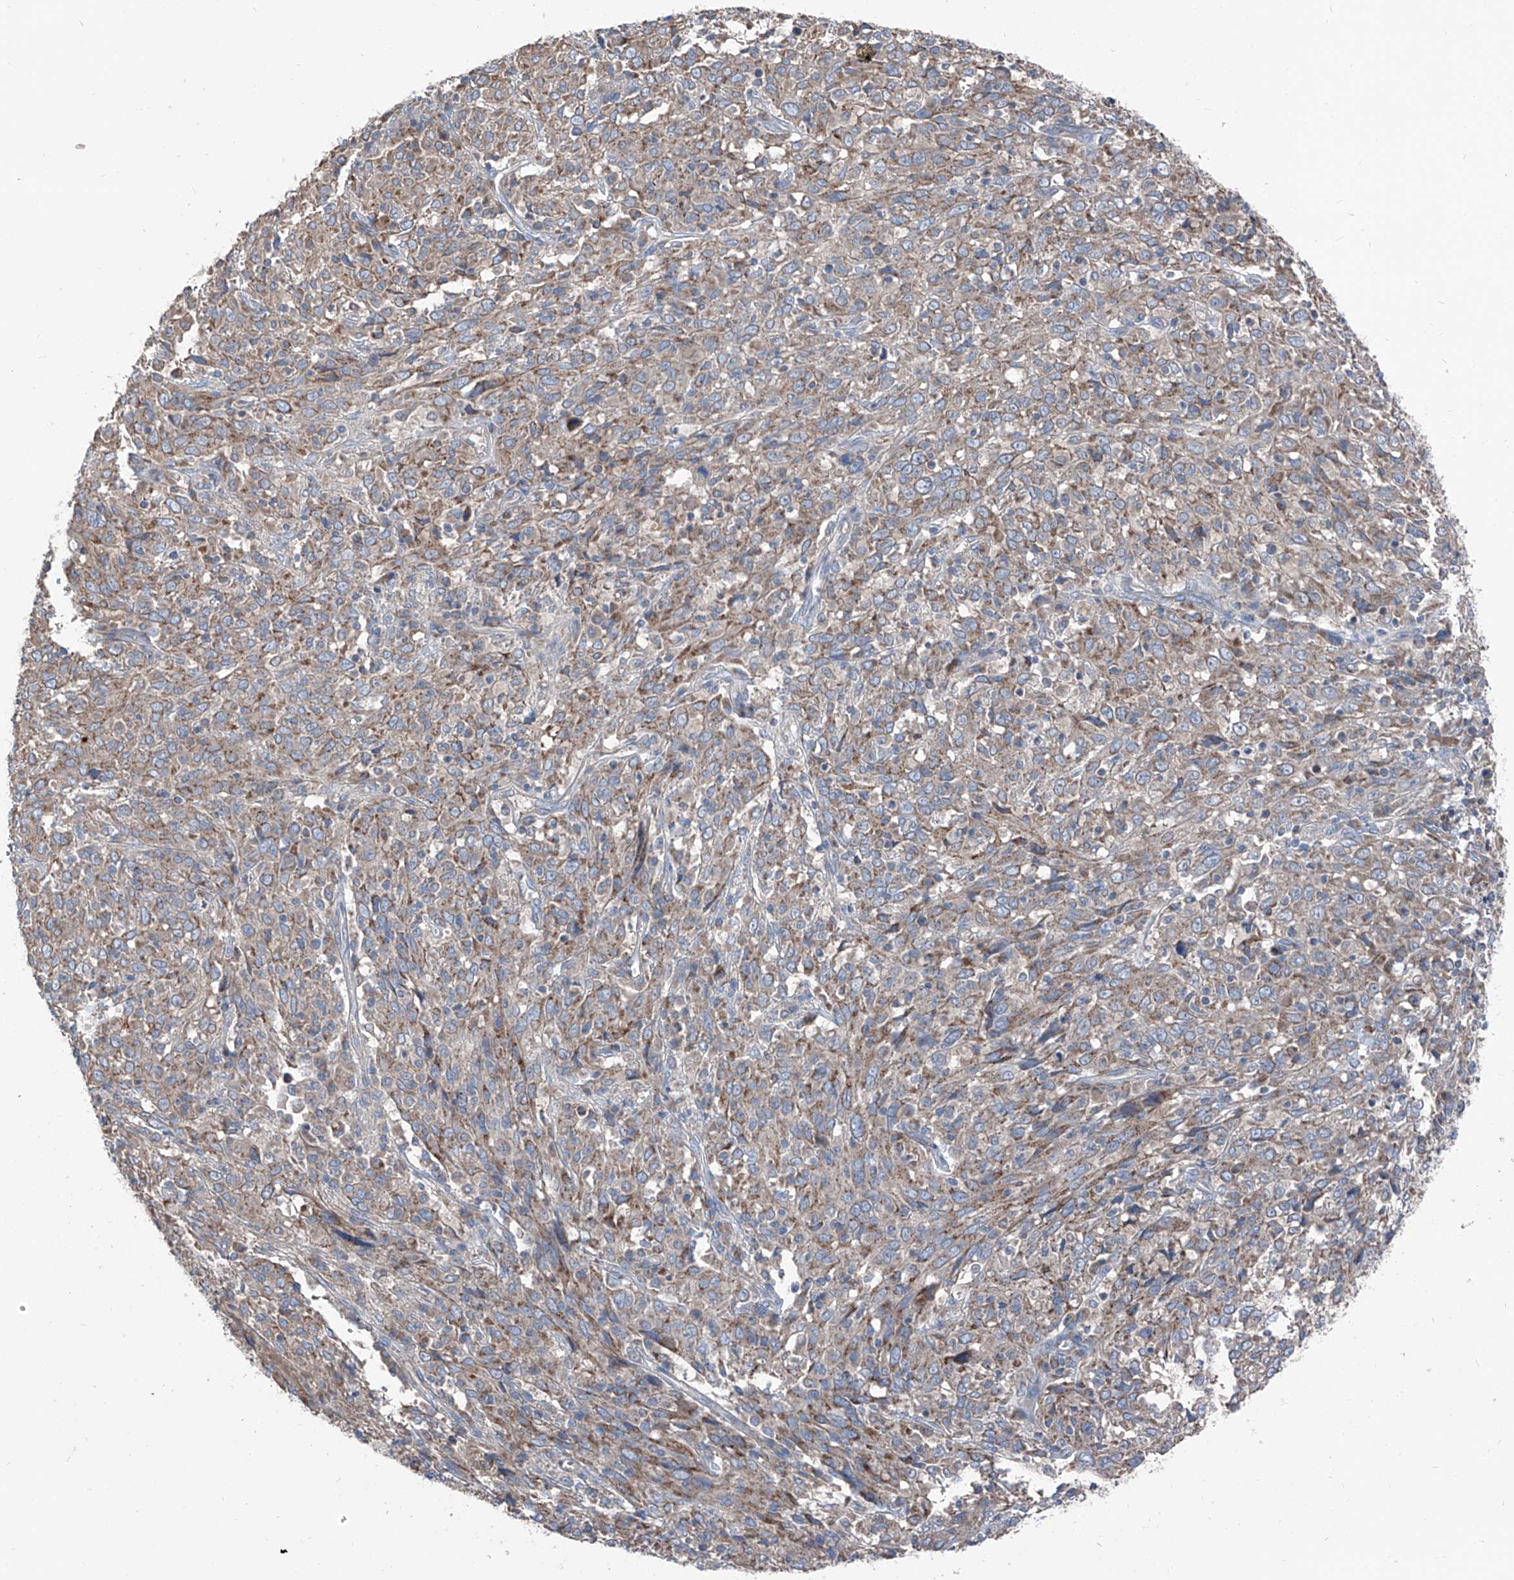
{"staining": {"intensity": "weak", "quantity": ">75%", "location": "cytoplasmic/membranous"}, "tissue": "cervical cancer", "cell_type": "Tumor cells", "image_type": "cancer", "snomed": [{"axis": "morphology", "description": "Squamous cell carcinoma, NOS"}, {"axis": "topography", "description": "Cervix"}], "caption": "About >75% of tumor cells in cervical squamous cell carcinoma exhibit weak cytoplasmic/membranous protein staining as visualized by brown immunohistochemical staining.", "gene": "GPAT3", "patient": {"sex": "female", "age": 46}}